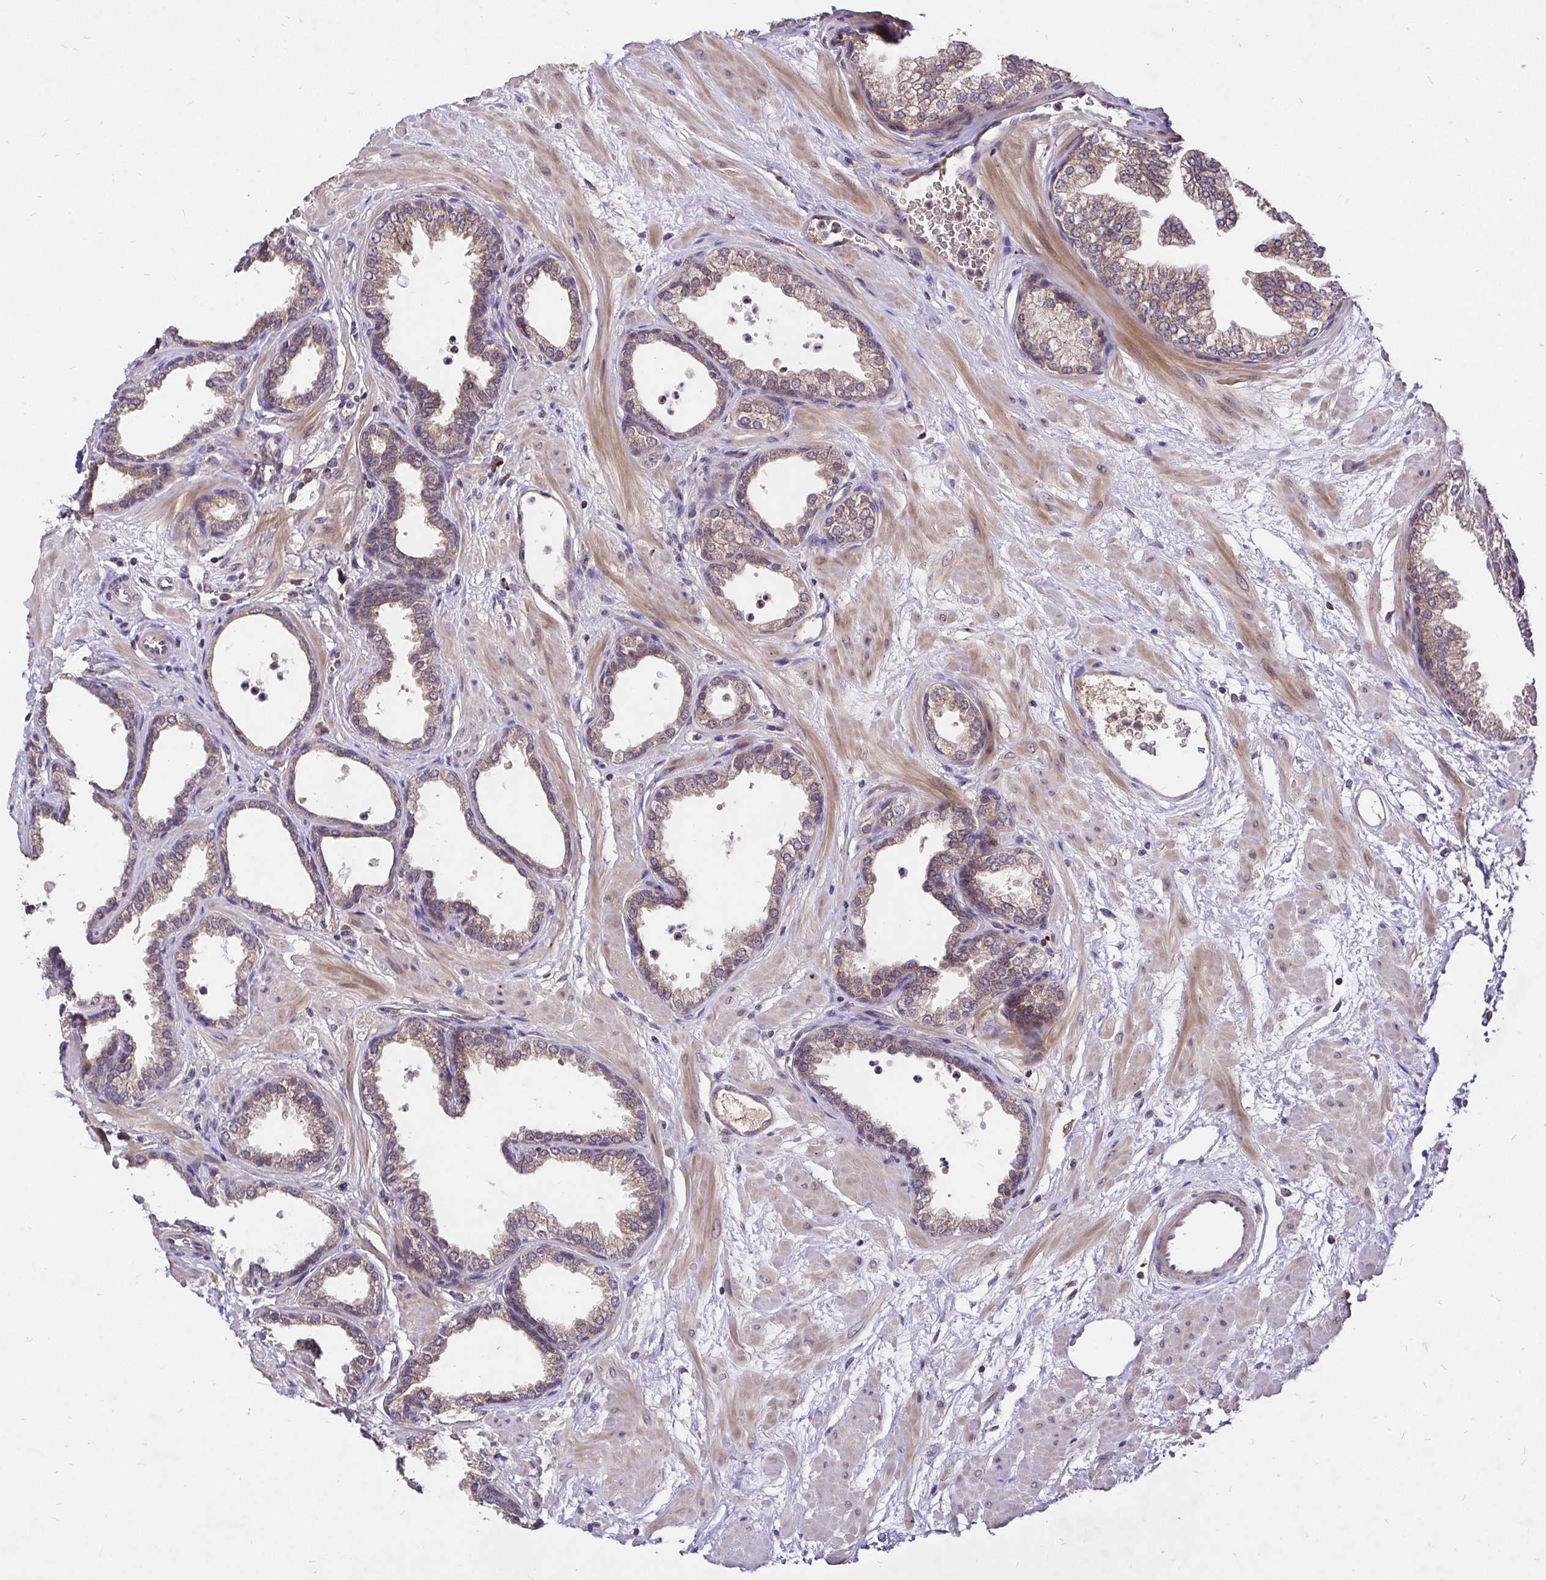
{"staining": {"intensity": "weak", "quantity": "25%-75%", "location": "cytoplasmic/membranous"}, "tissue": "prostate", "cell_type": "Glandular cells", "image_type": "normal", "snomed": [{"axis": "morphology", "description": "Normal tissue, NOS"}, {"axis": "topography", "description": "Prostate"}], "caption": "This is a micrograph of immunohistochemistry staining of benign prostate, which shows weak positivity in the cytoplasmic/membranous of glandular cells.", "gene": "UBE2M", "patient": {"sex": "male", "age": 37}}